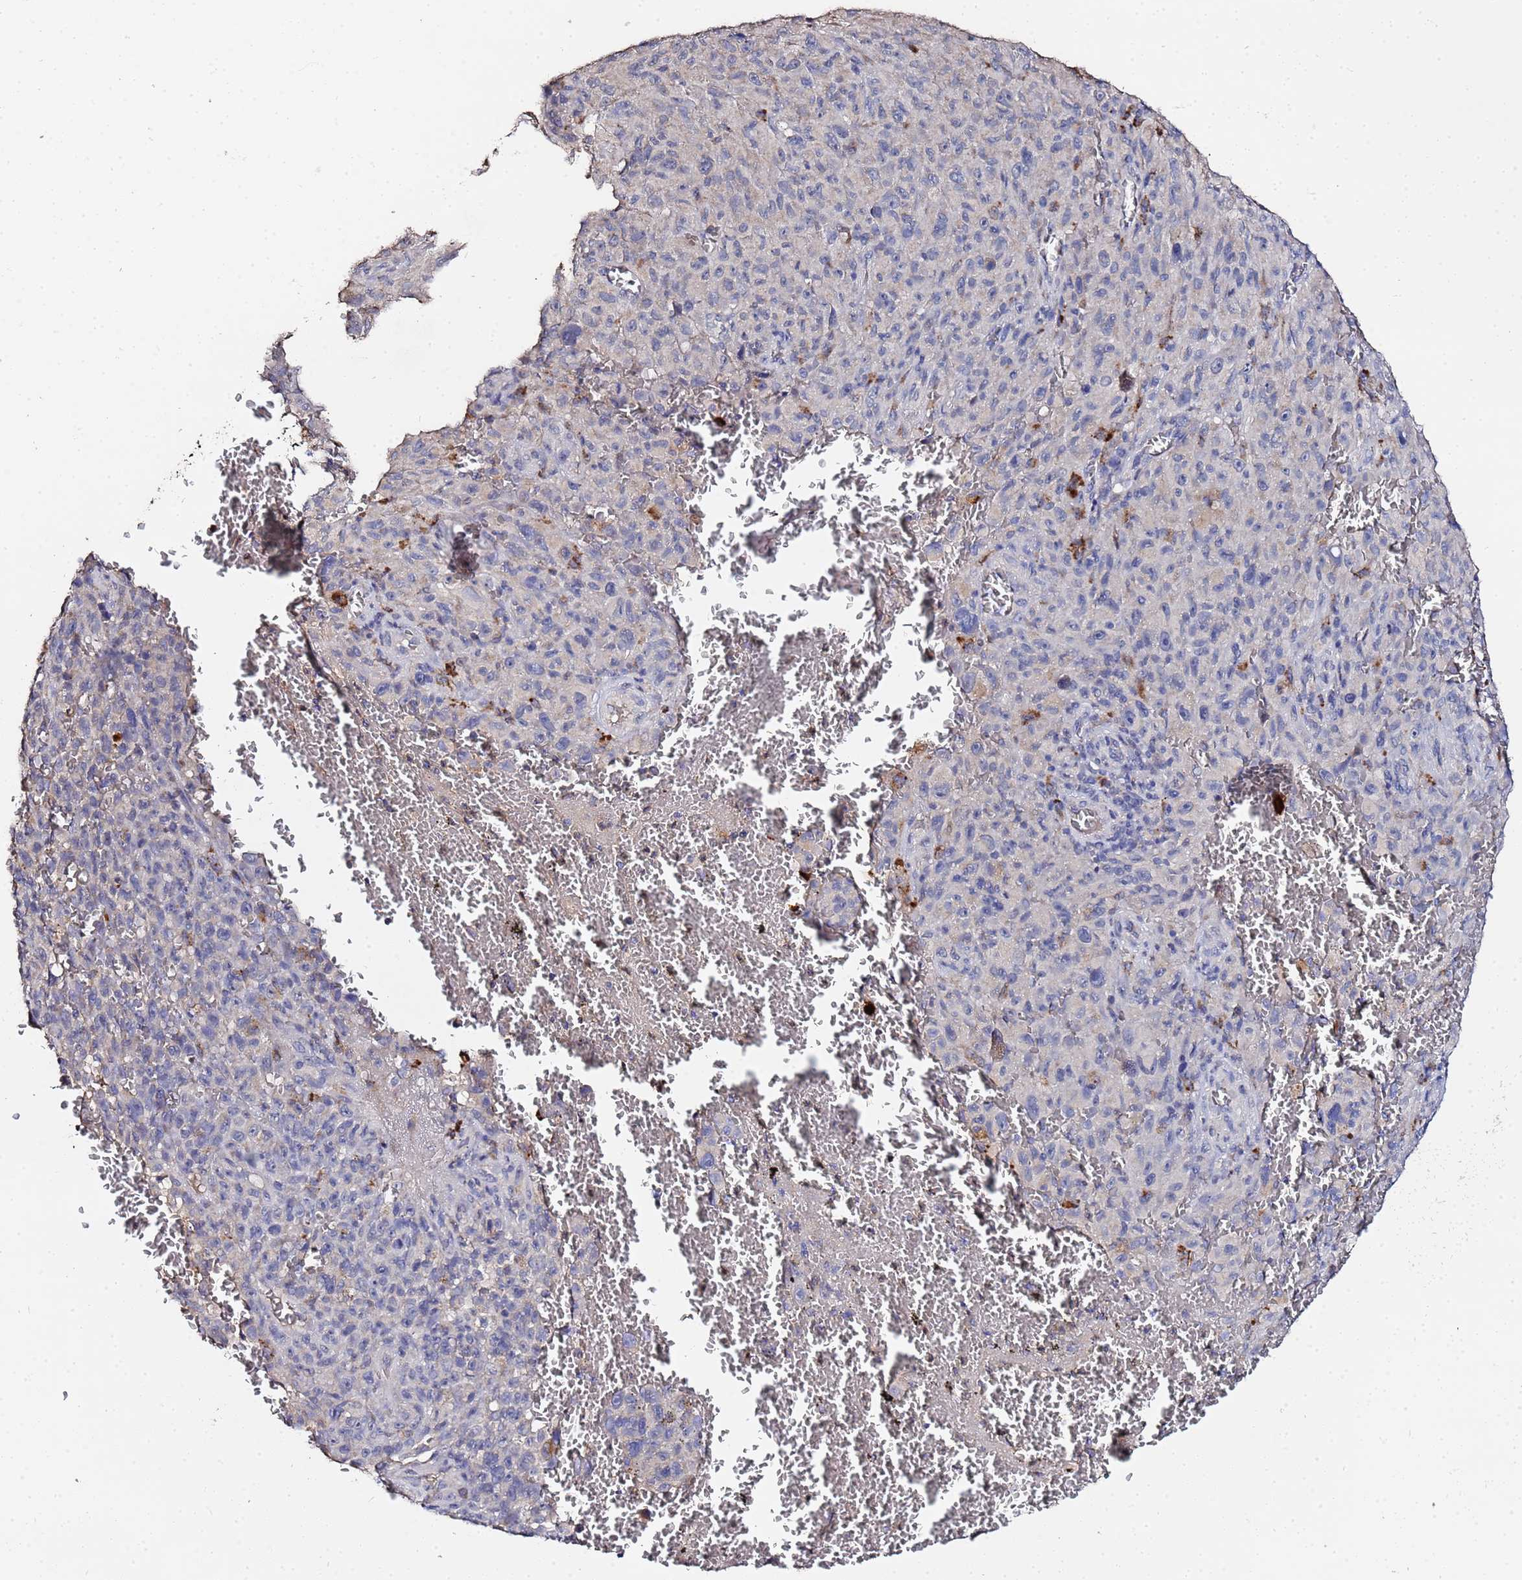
{"staining": {"intensity": "negative", "quantity": "none", "location": "none"}, "tissue": "melanoma", "cell_type": "Tumor cells", "image_type": "cancer", "snomed": [{"axis": "morphology", "description": "Malignant melanoma, NOS"}, {"axis": "topography", "description": "Skin"}], "caption": "Immunohistochemistry of melanoma demonstrates no staining in tumor cells. The staining was performed using DAB (3,3'-diaminobenzidine) to visualize the protein expression in brown, while the nuclei were stained in blue with hematoxylin (Magnification: 20x).", "gene": "TCP10L", "patient": {"sex": "female", "age": 82}}